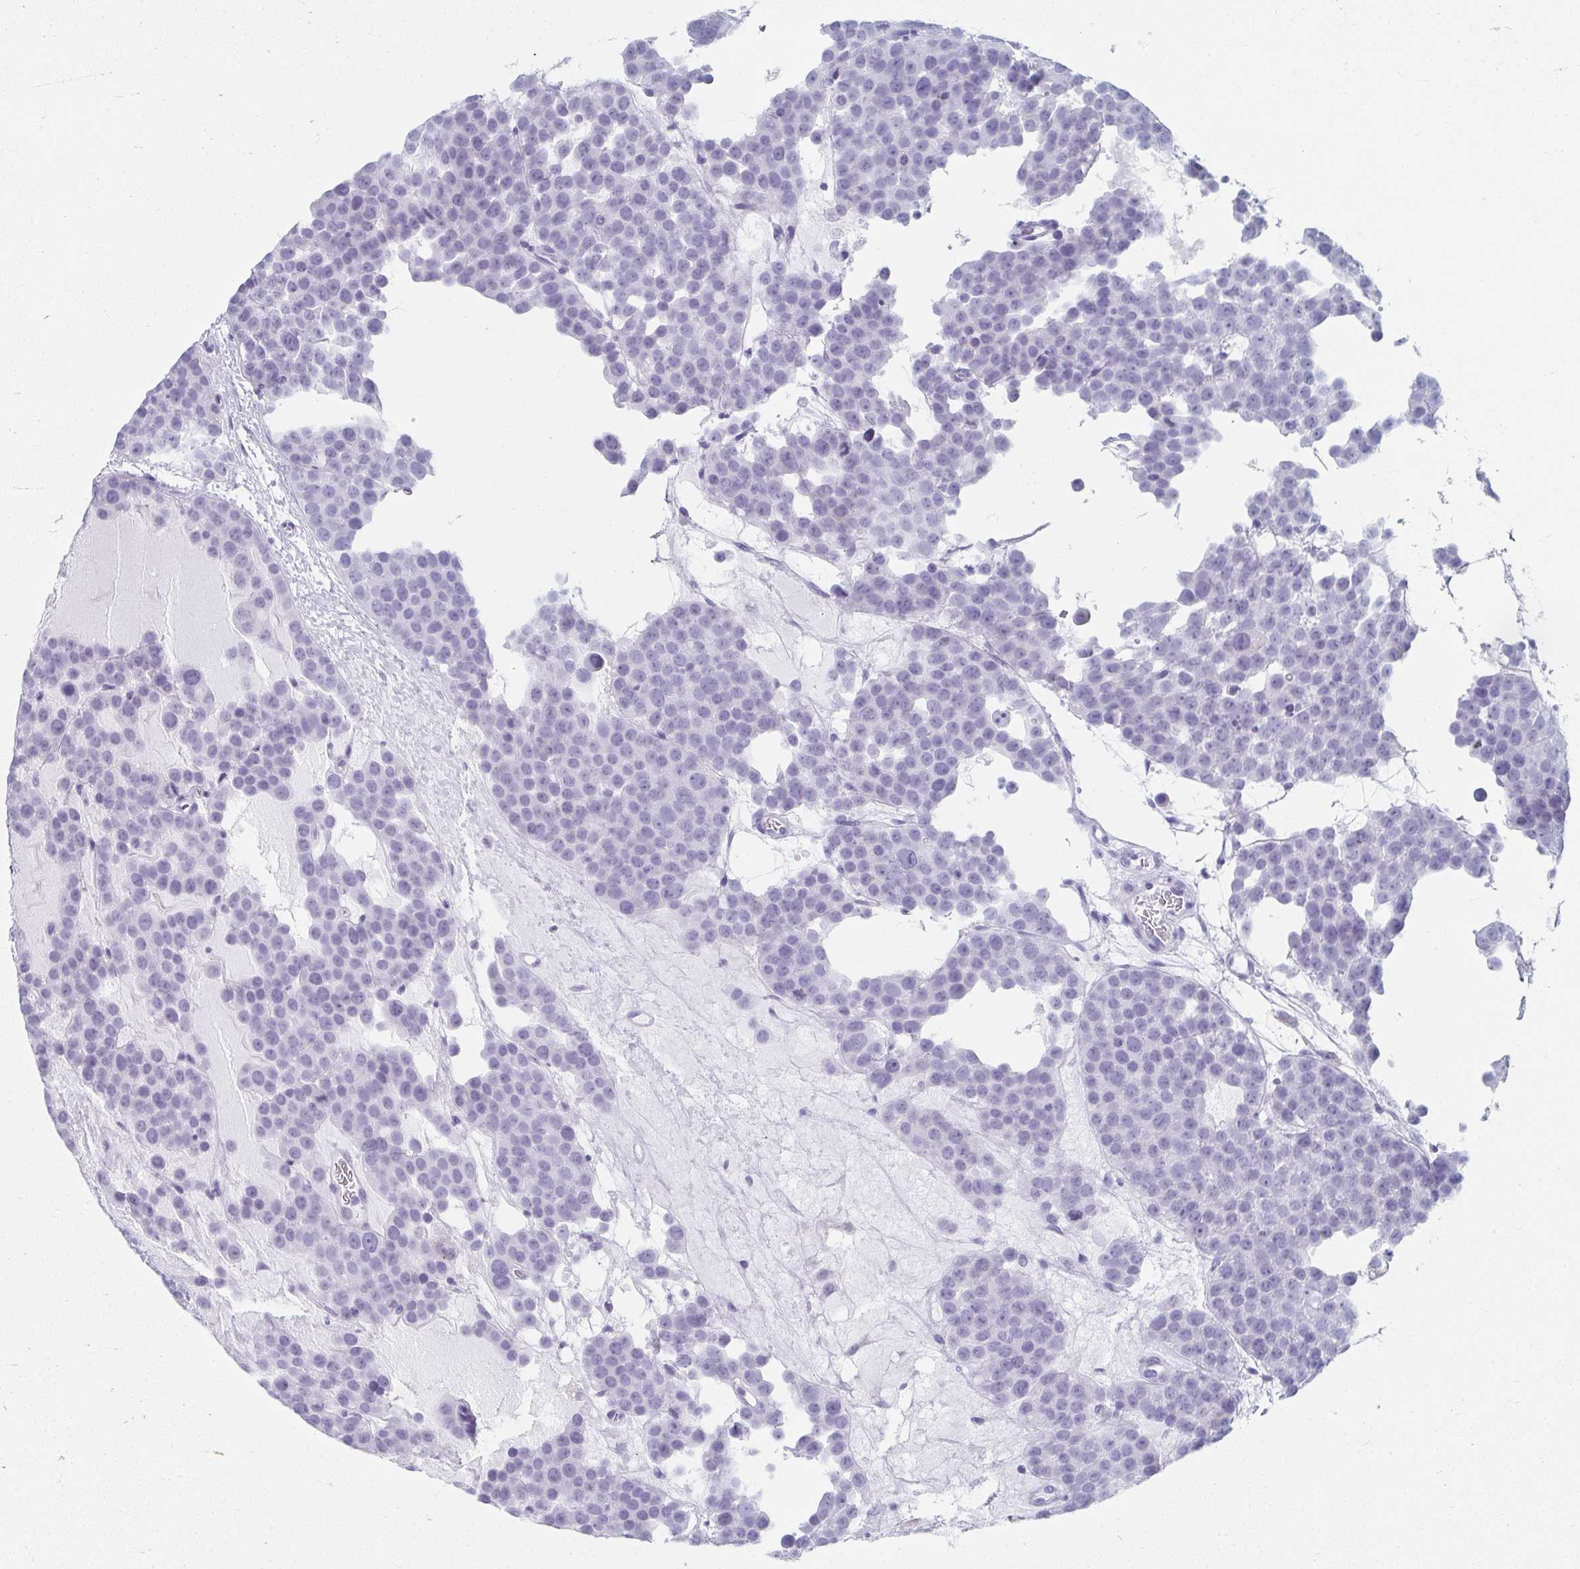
{"staining": {"intensity": "negative", "quantity": "none", "location": "none"}, "tissue": "testis cancer", "cell_type": "Tumor cells", "image_type": "cancer", "snomed": [{"axis": "morphology", "description": "Seminoma, NOS"}, {"axis": "topography", "description": "Testis"}], "caption": "Testis cancer (seminoma) was stained to show a protein in brown. There is no significant expression in tumor cells.", "gene": "GHRL", "patient": {"sex": "male", "age": 71}}